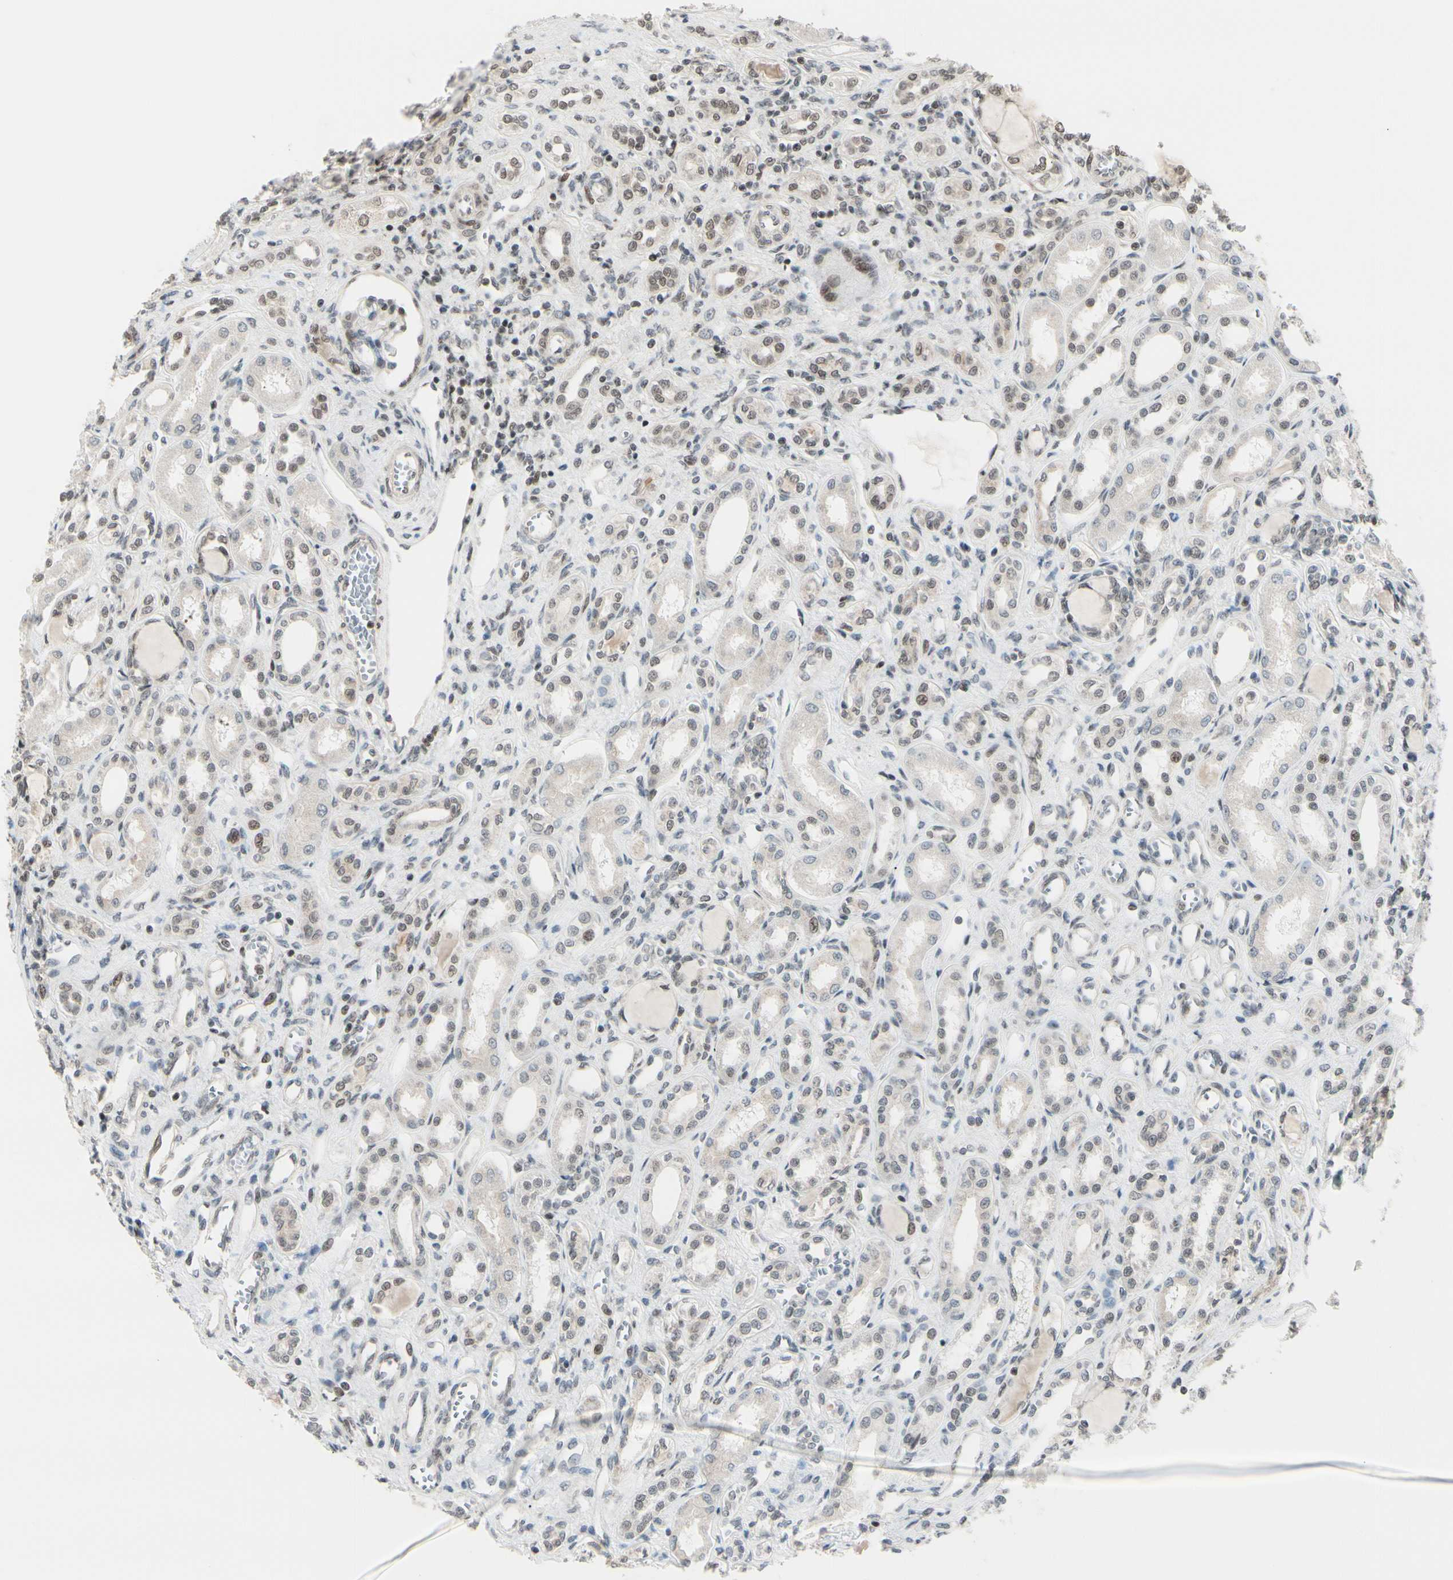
{"staining": {"intensity": "weak", "quantity": "25%-75%", "location": "cytoplasmic/membranous"}, "tissue": "kidney", "cell_type": "Cells in glomeruli", "image_type": "normal", "snomed": [{"axis": "morphology", "description": "Normal tissue, NOS"}, {"axis": "topography", "description": "Kidney"}], "caption": "Brown immunohistochemical staining in benign kidney exhibits weak cytoplasmic/membranous positivity in approximately 25%-75% of cells in glomeruli.", "gene": "BRMS1", "patient": {"sex": "male", "age": 7}}